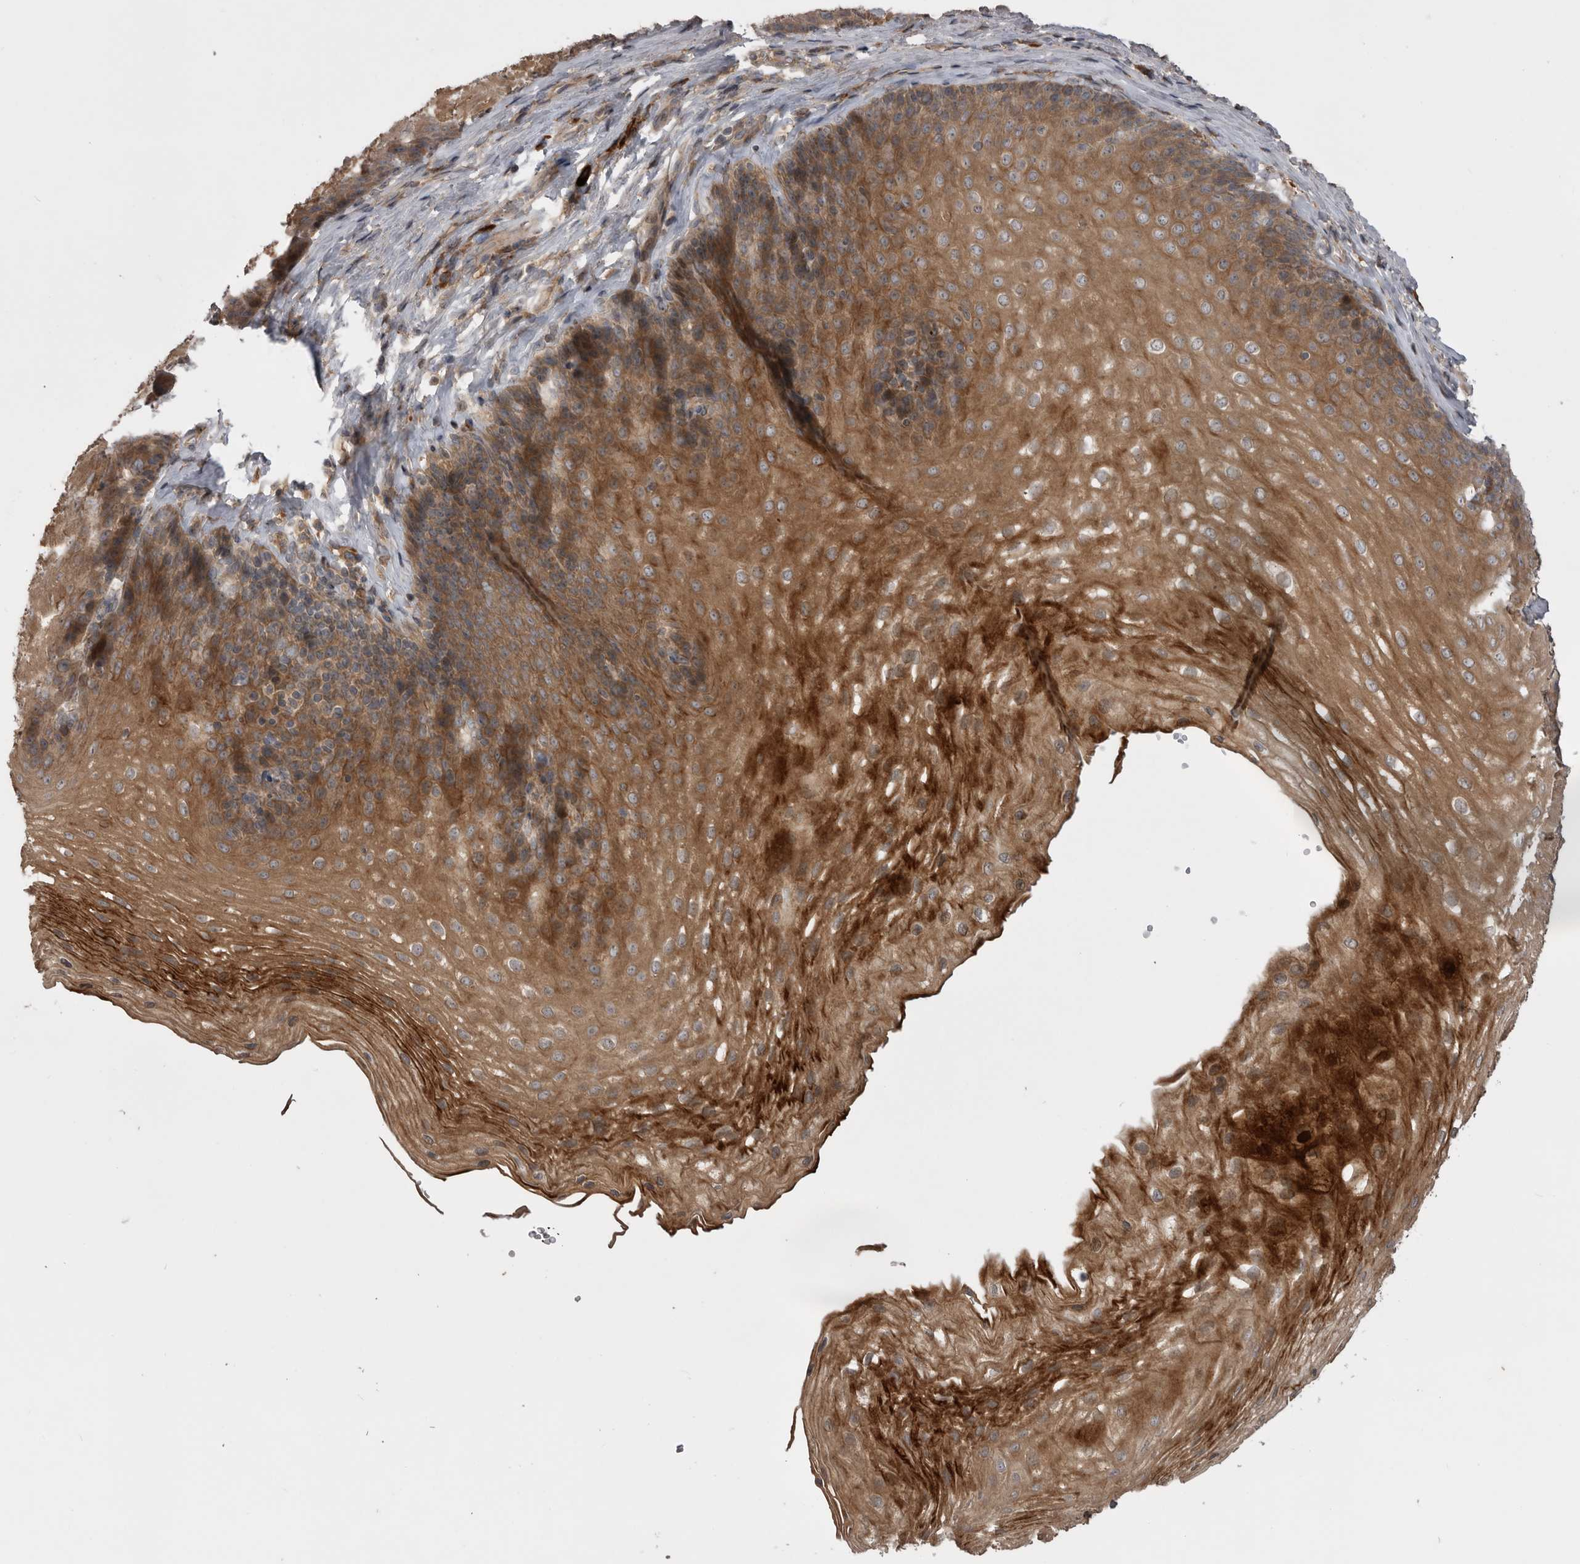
{"staining": {"intensity": "strong", "quantity": ">75%", "location": "cytoplasmic/membranous"}, "tissue": "esophagus", "cell_type": "Squamous epithelial cells", "image_type": "normal", "snomed": [{"axis": "morphology", "description": "Normal tissue, NOS"}, {"axis": "topography", "description": "Esophagus"}], "caption": "DAB (3,3'-diaminobenzidine) immunohistochemical staining of benign human esophagus shows strong cytoplasmic/membranous protein expression in approximately >75% of squamous epithelial cells.", "gene": "RAB3GAP2", "patient": {"sex": "female", "age": 66}}